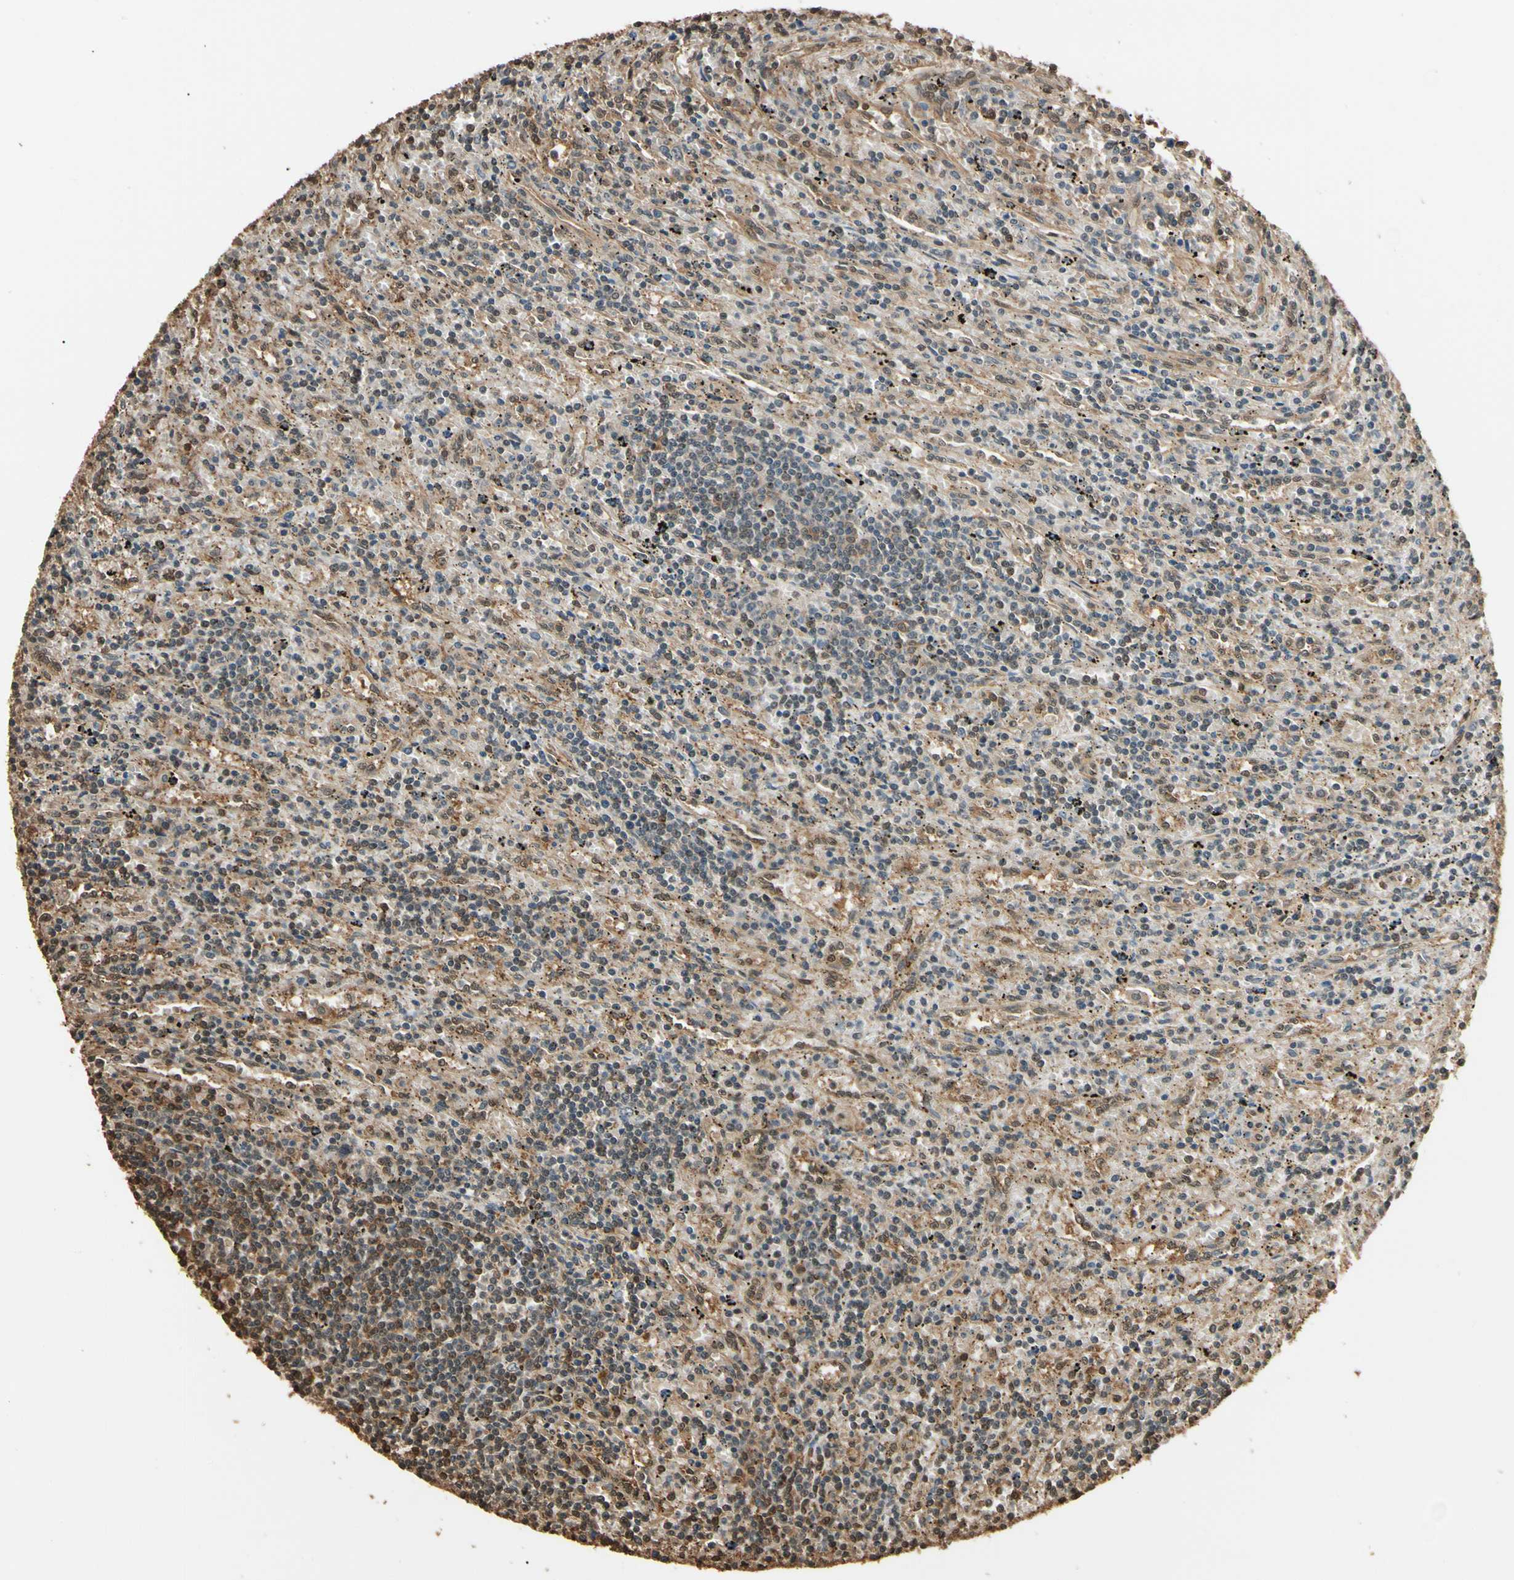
{"staining": {"intensity": "moderate", "quantity": "<25%", "location": "cytoplasmic/membranous,nuclear"}, "tissue": "lymphoma", "cell_type": "Tumor cells", "image_type": "cancer", "snomed": [{"axis": "morphology", "description": "Malignant lymphoma, non-Hodgkin's type, Low grade"}, {"axis": "topography", "description": "Spleen"}], "caption": "DAB immunohistochemical staining of human malignant lymphoma, non-Hodgkin's type (low-grade) reveals moderate cytoplasmic/membranous and nuclear protein staining in approximately <25% of tumor cells.", "gene": "YWHAE", "patient": {"sex": "male", "age": 76}}